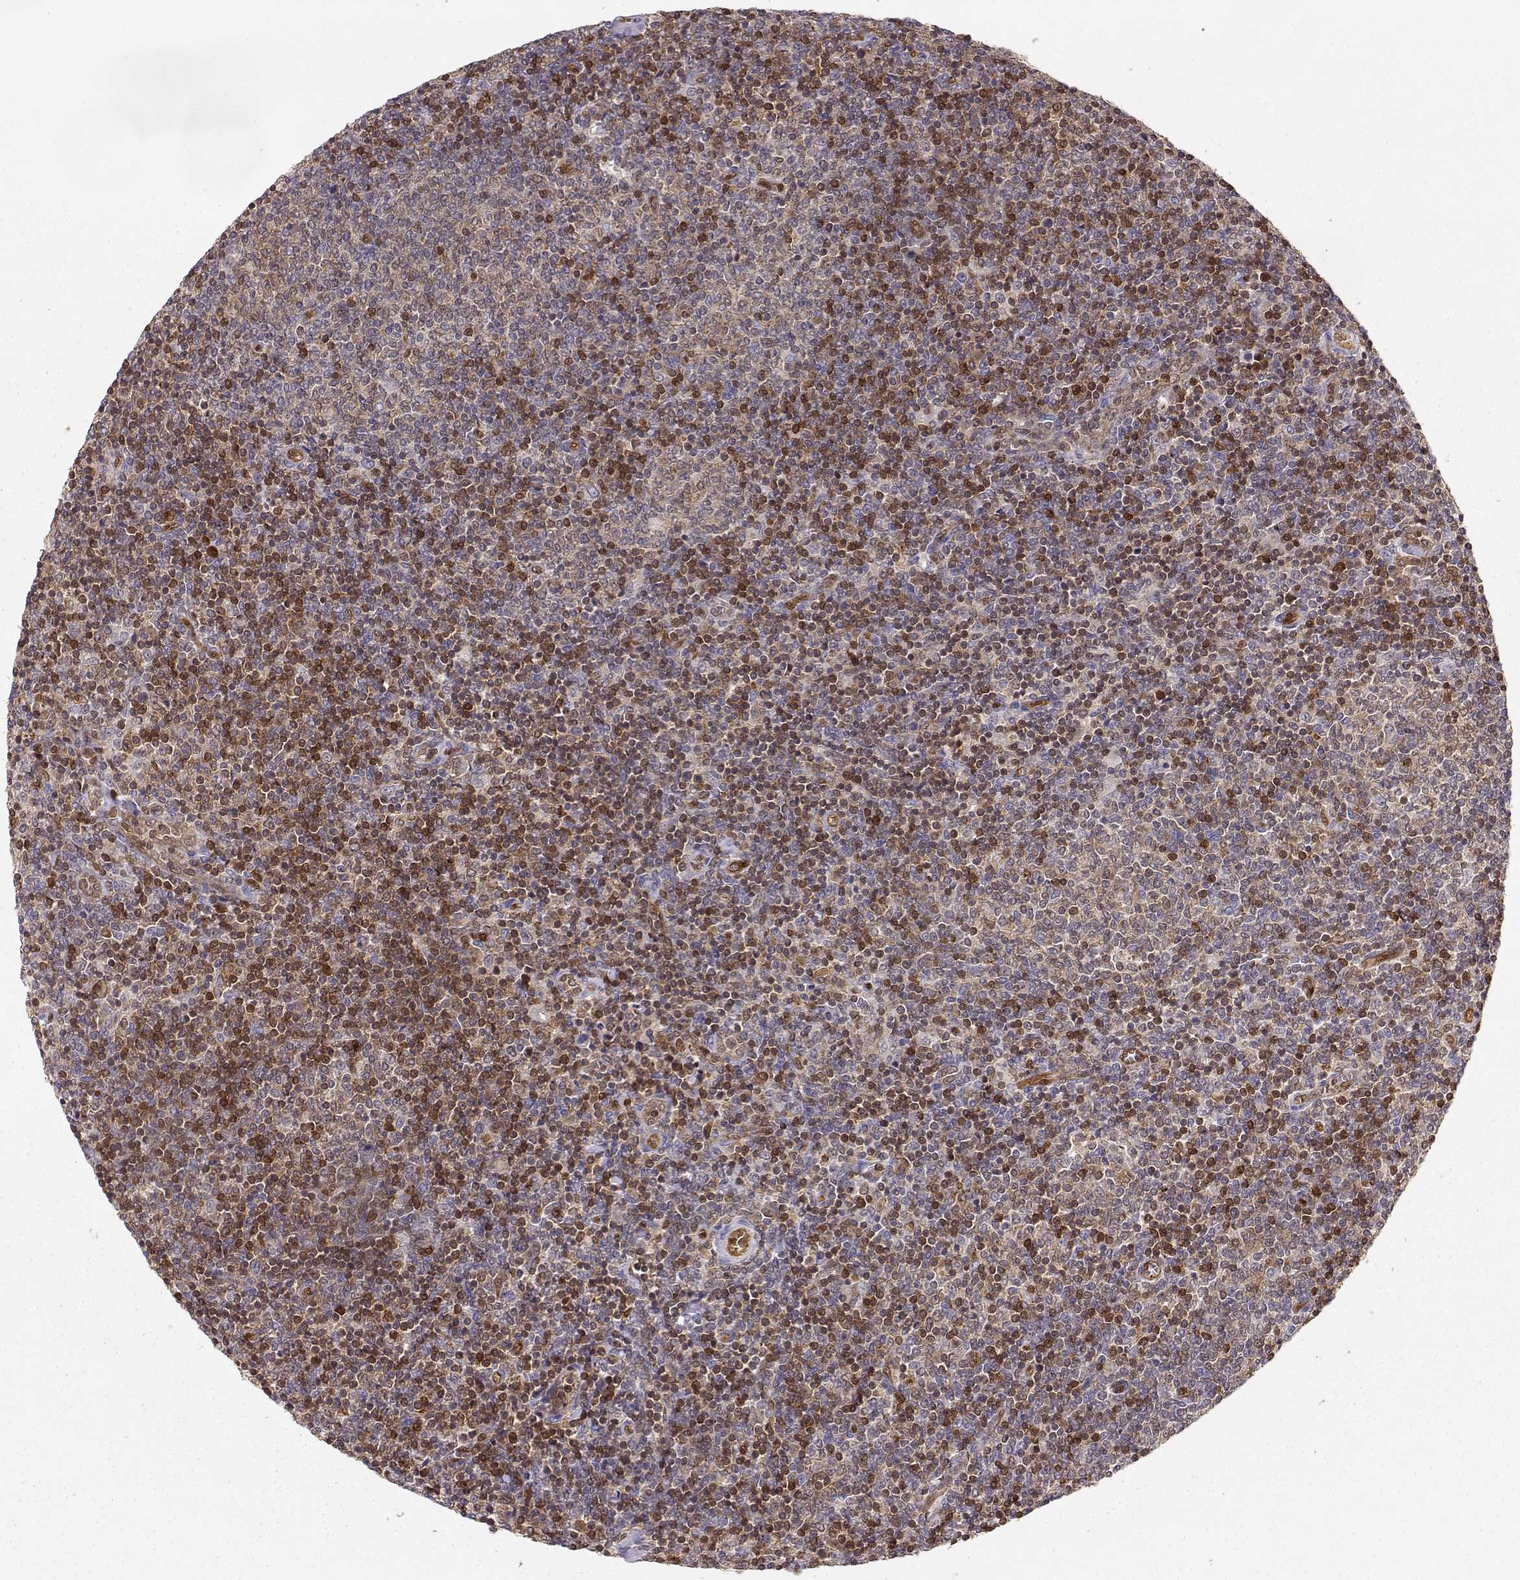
{"staining": {"intensity": "moderate", "quantity": "25%-75%", "location": "cytoplasmic/membranous,nuclear"}, "tissue": "lymphoma", "cell_type": "Tumor cells", "image_type": "cancer", "snomed": [{"axis": "morphology", "description": "Malignant lymphoma, non-Hodgkin's type, Low grade"}, {"axis": "topography", "description": "Lymph node"}], "caption": "Immunohistochemistry (IHC) (DAB (3,3'-diaminobenzidine)) staining of human lymphoma demonstrates moderate cytoplasmic/membranous and nuclear protein staining in about 25%-75% of tumor cells. The staining is performed using DAB (3,3'-diaminobenzidine) brown chromogen to label protein expression. The nuclei are counter-stained blue using hematoxylin.", "gene": "PNP", "patient": {"sex": "male", "age": 52}}